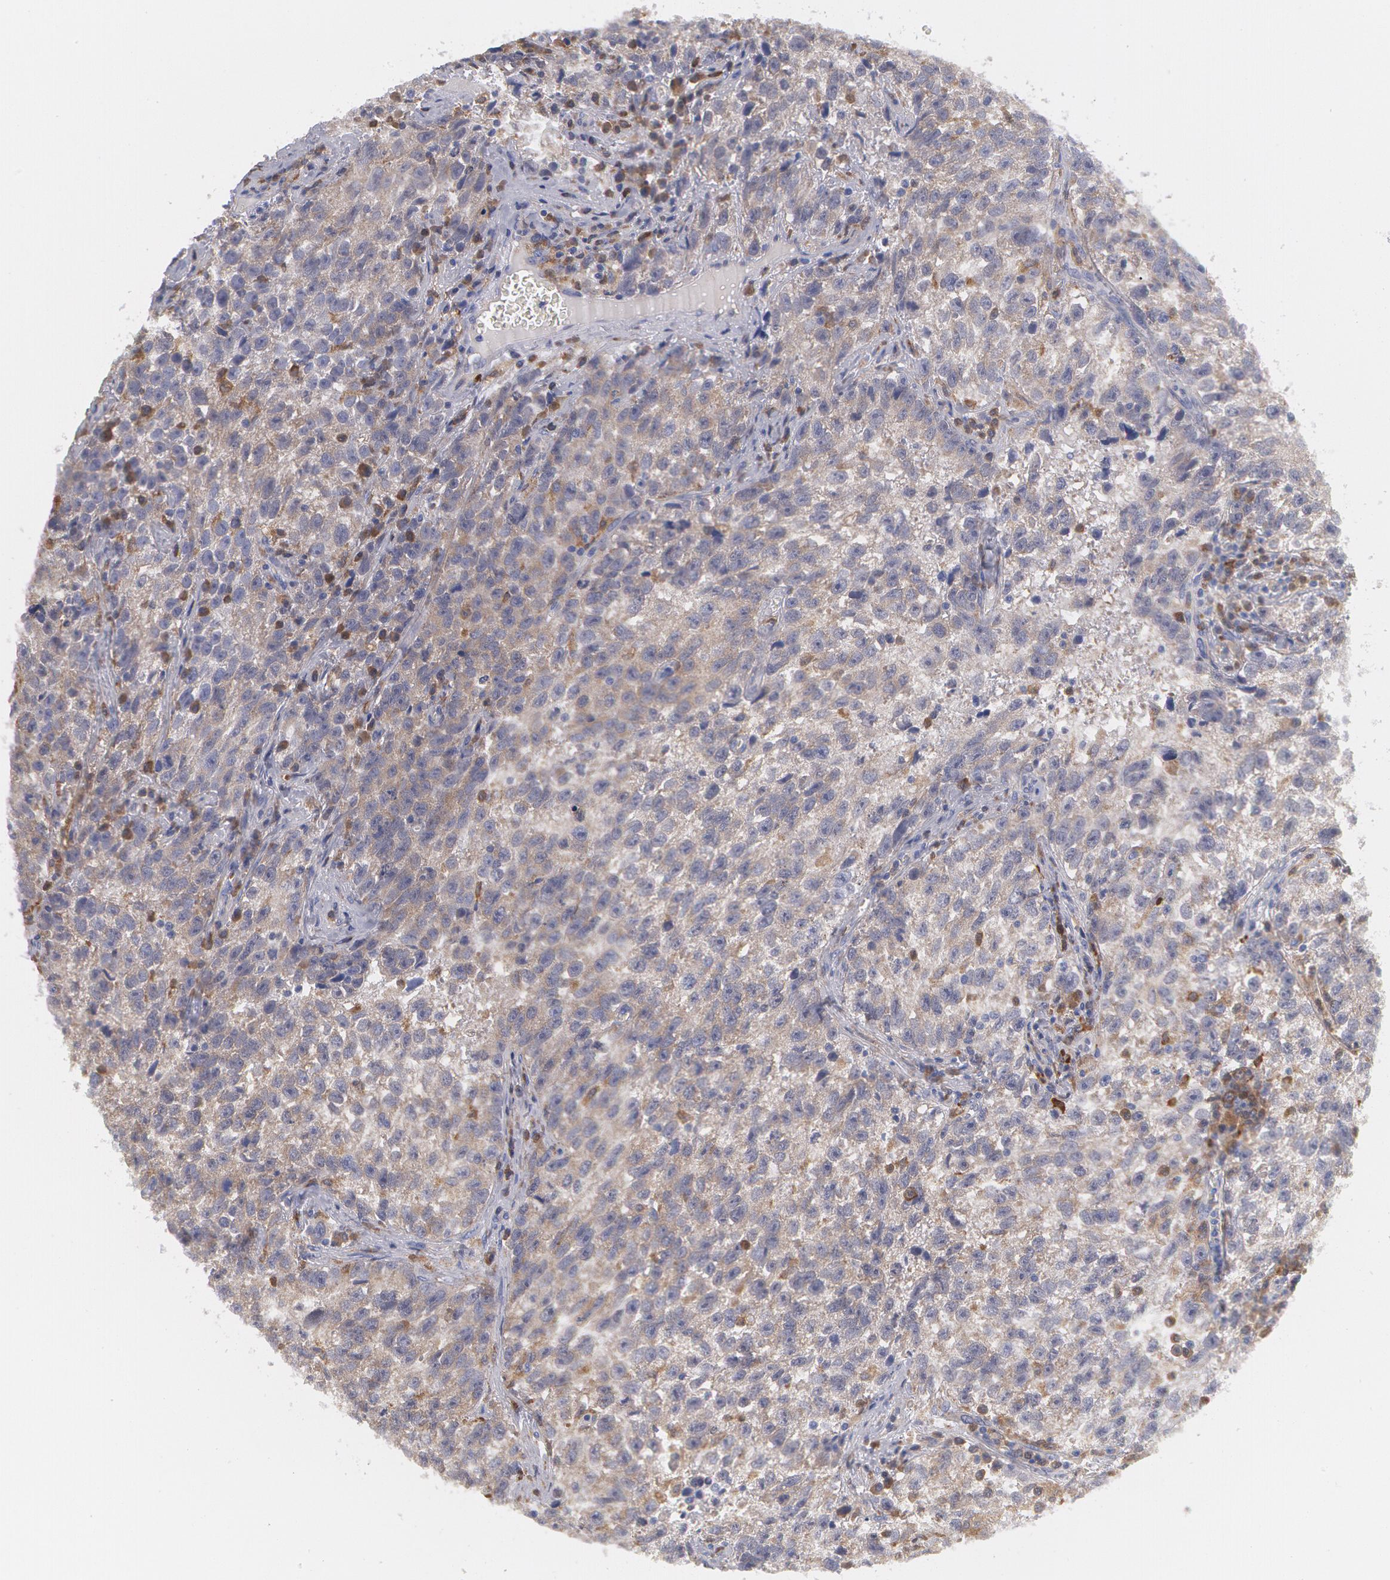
{"staining": {"intensity": "weak", "quantity": "25%-75%", "location": "cytoplasmic/membranous"}, "tissue": "testis cancer", "cell_type": "Tumor cells", "image_type": "cancer", "snomed": [{"axis": "morphology", "description": "Seminoma, NOS"}, {"axis": "topography", "description": "Testis"}], "caption": "Weak cytoplasmic/membranous protein expression is identified in about 25%-75% of tumor cells in testis cancer. (DAB (3,3'-diaminobenzidine) IHC, brown staining for protein, blue staining for nuclei).", "gene": "SYK", "patient": {"sex": "male", "age": 38}}